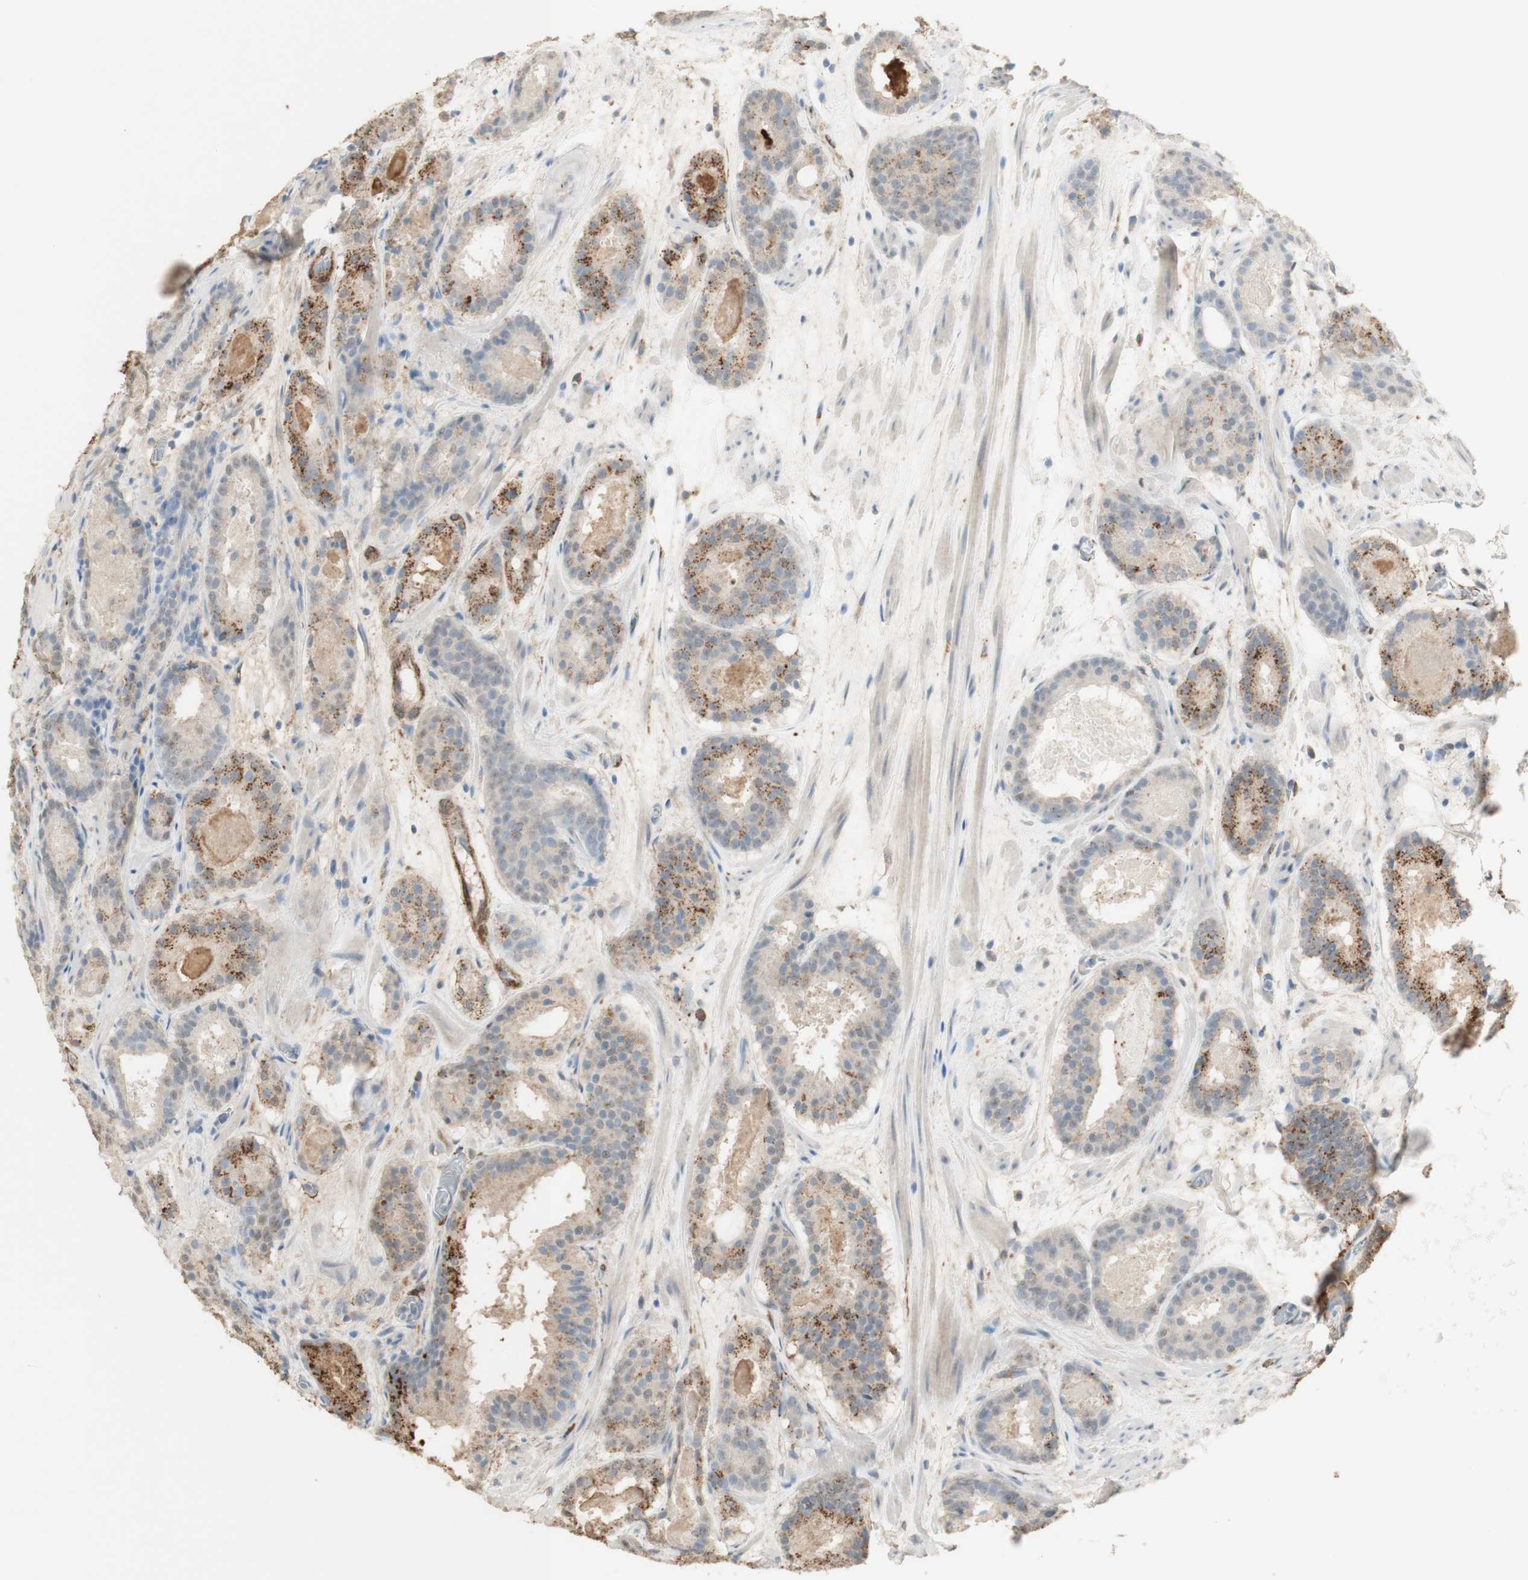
{"staining": {"intensity": "moderate", "quantity": "<25%", "location": "cytoplasmic/membranous"}, "tissue": "prostate cancer", "cell_type": "Tumor cells", "image_type": "cancer", "snomed": [{"axis": "morphology", "description": "Adenocarcinoma, Low grade"}, {"axis": "topography", "description": "Prostate"}], "caption": "IHC (DAB) staining of human low-grade adenocarcinoma (prostate) displays moderate cytoplasmic/membranous protein positivity in approximately <25% of tumor cells.", "gene": "MUC3A", "patient": {"sex": "male", "age": 69}}